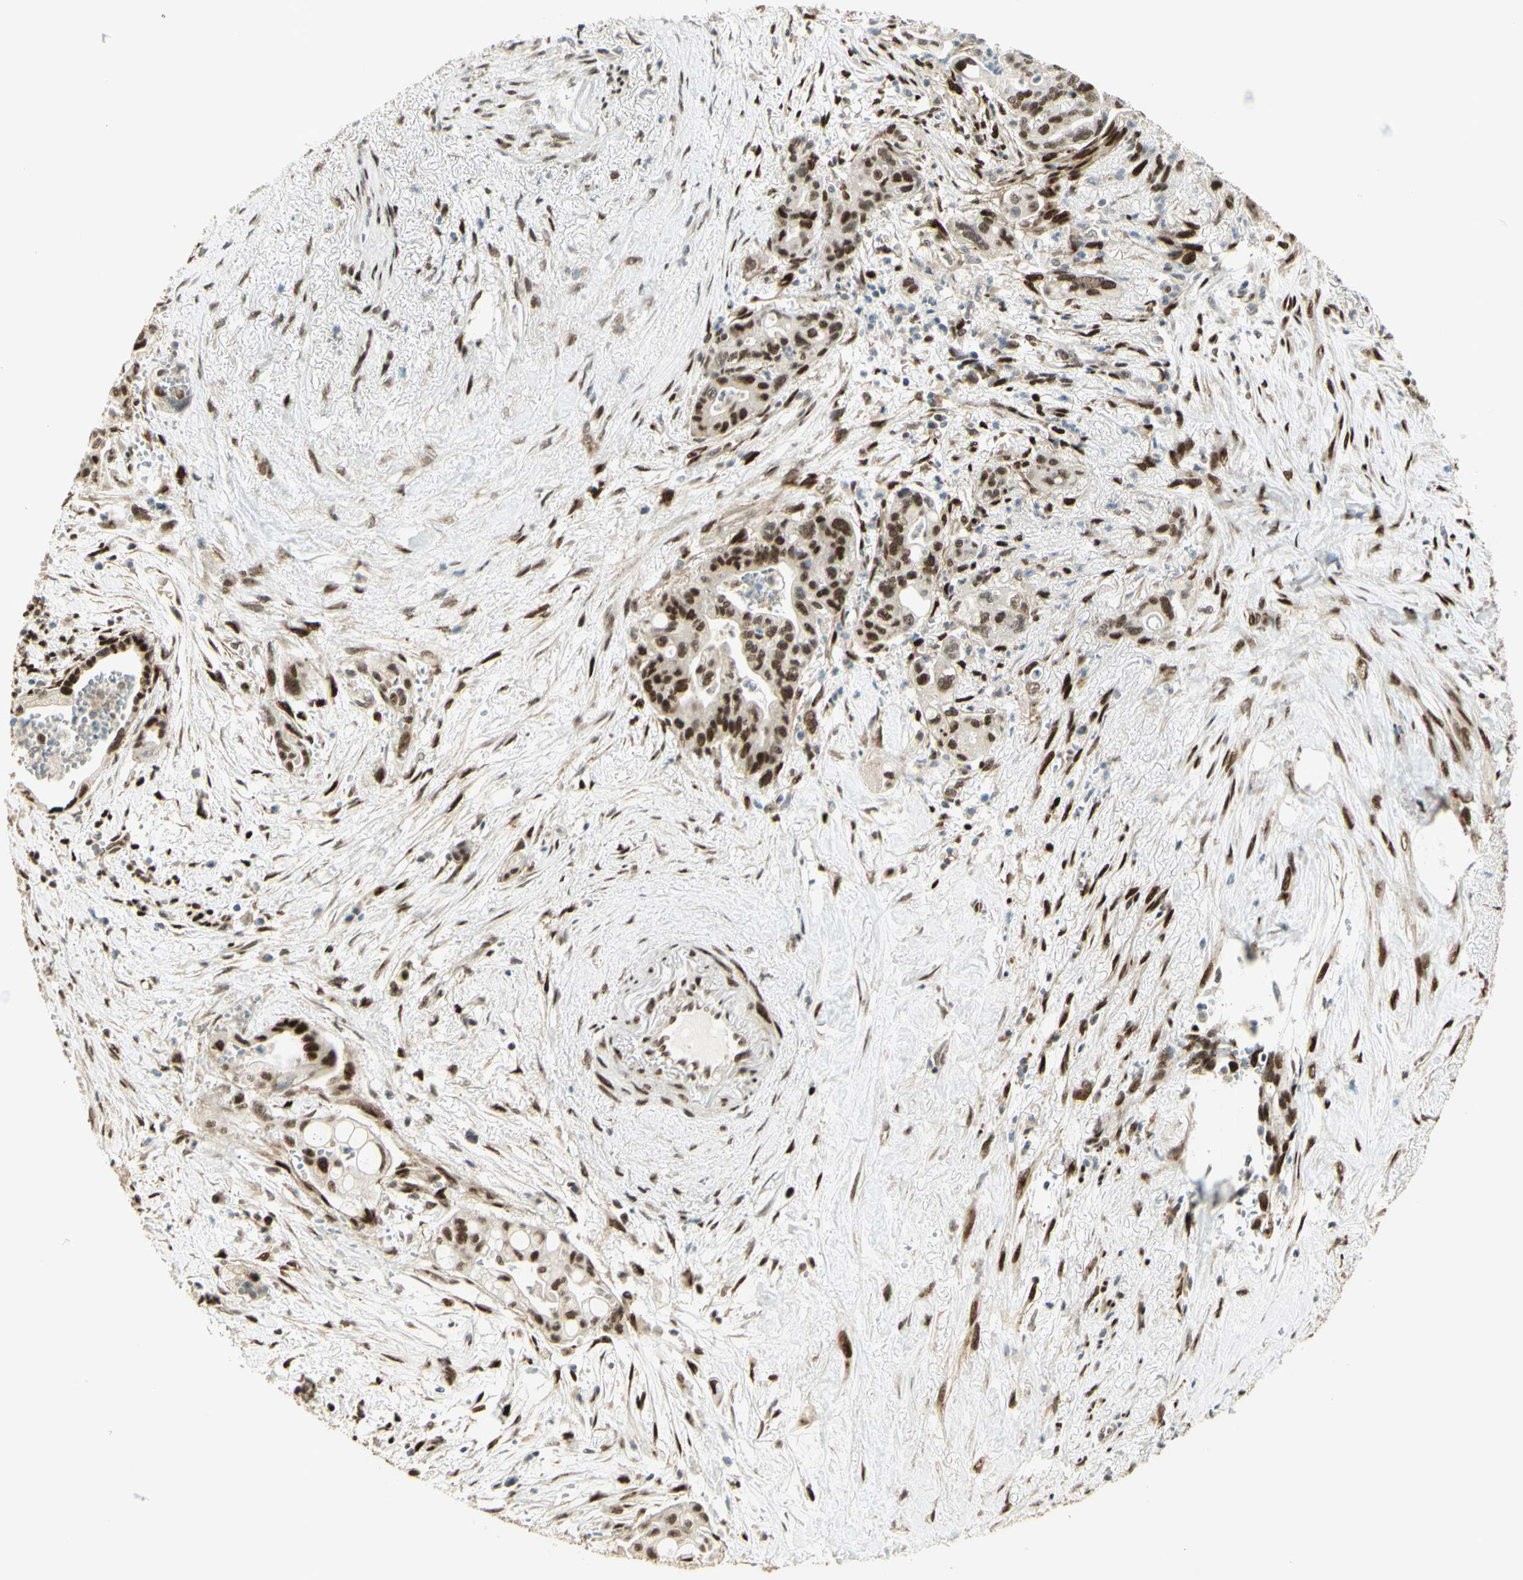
{"staining": {"intensity": "strong", "quantity": ">75%", "location": "nuclear"}, "tissue": "pancreatic cancer", "cell_type": "Tumor cells", "image_type": "cancer", "snomed": [{"axis": "morphology", "description": "Adenocarcinoma, NOS"}, {"axis": "topography", "description": "Pancreas"}], "caption": "Human adenocarcinoma (pancreatic) stained with a brown dye displays strong nuclear positive staining in approximately >75% of tumor cells.", "gene": "FOXP1", "patient": {"sex": "male", "age": 70}}